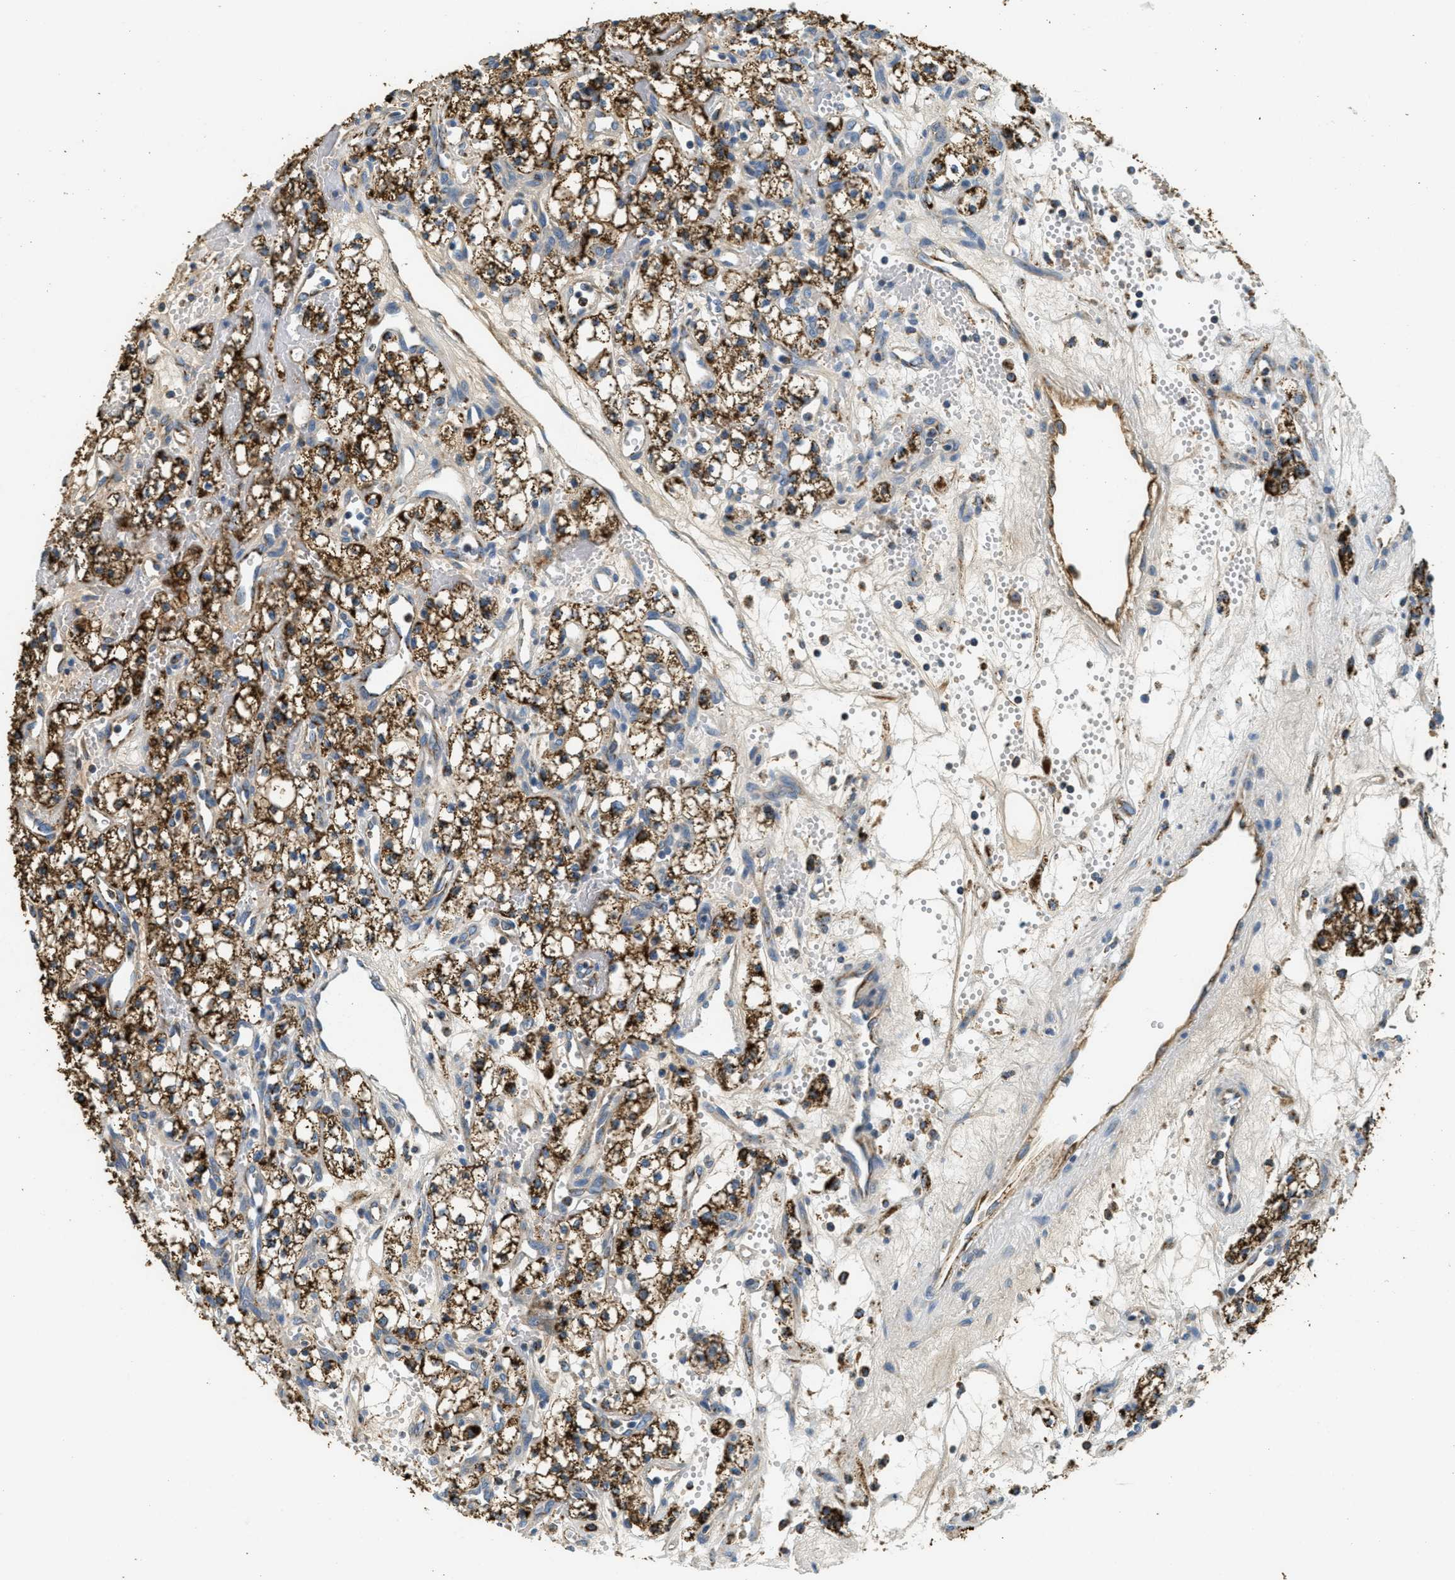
{"staining": {"intensity": "strong", "quantity": ">75%", "location": "cytoplasmic/membranous"}, "tissue": "renal cancer", "cell_type": "Tumor cells", "image_type": "cancer", "snomed": [{"axis": "morphology", "description": "Adenocarcinoma, NOS"}, {"axis": "topography", "description": "Kidney"}], "caption": "Immunohistochemical staining of human renal adenocarcinoma shows high levels of strong cytoplasmic/membranous protein positivity in approximately >75% of tumor cells.", "gene": "HLCS", "patient": {"sex": "male", "age": 59}}